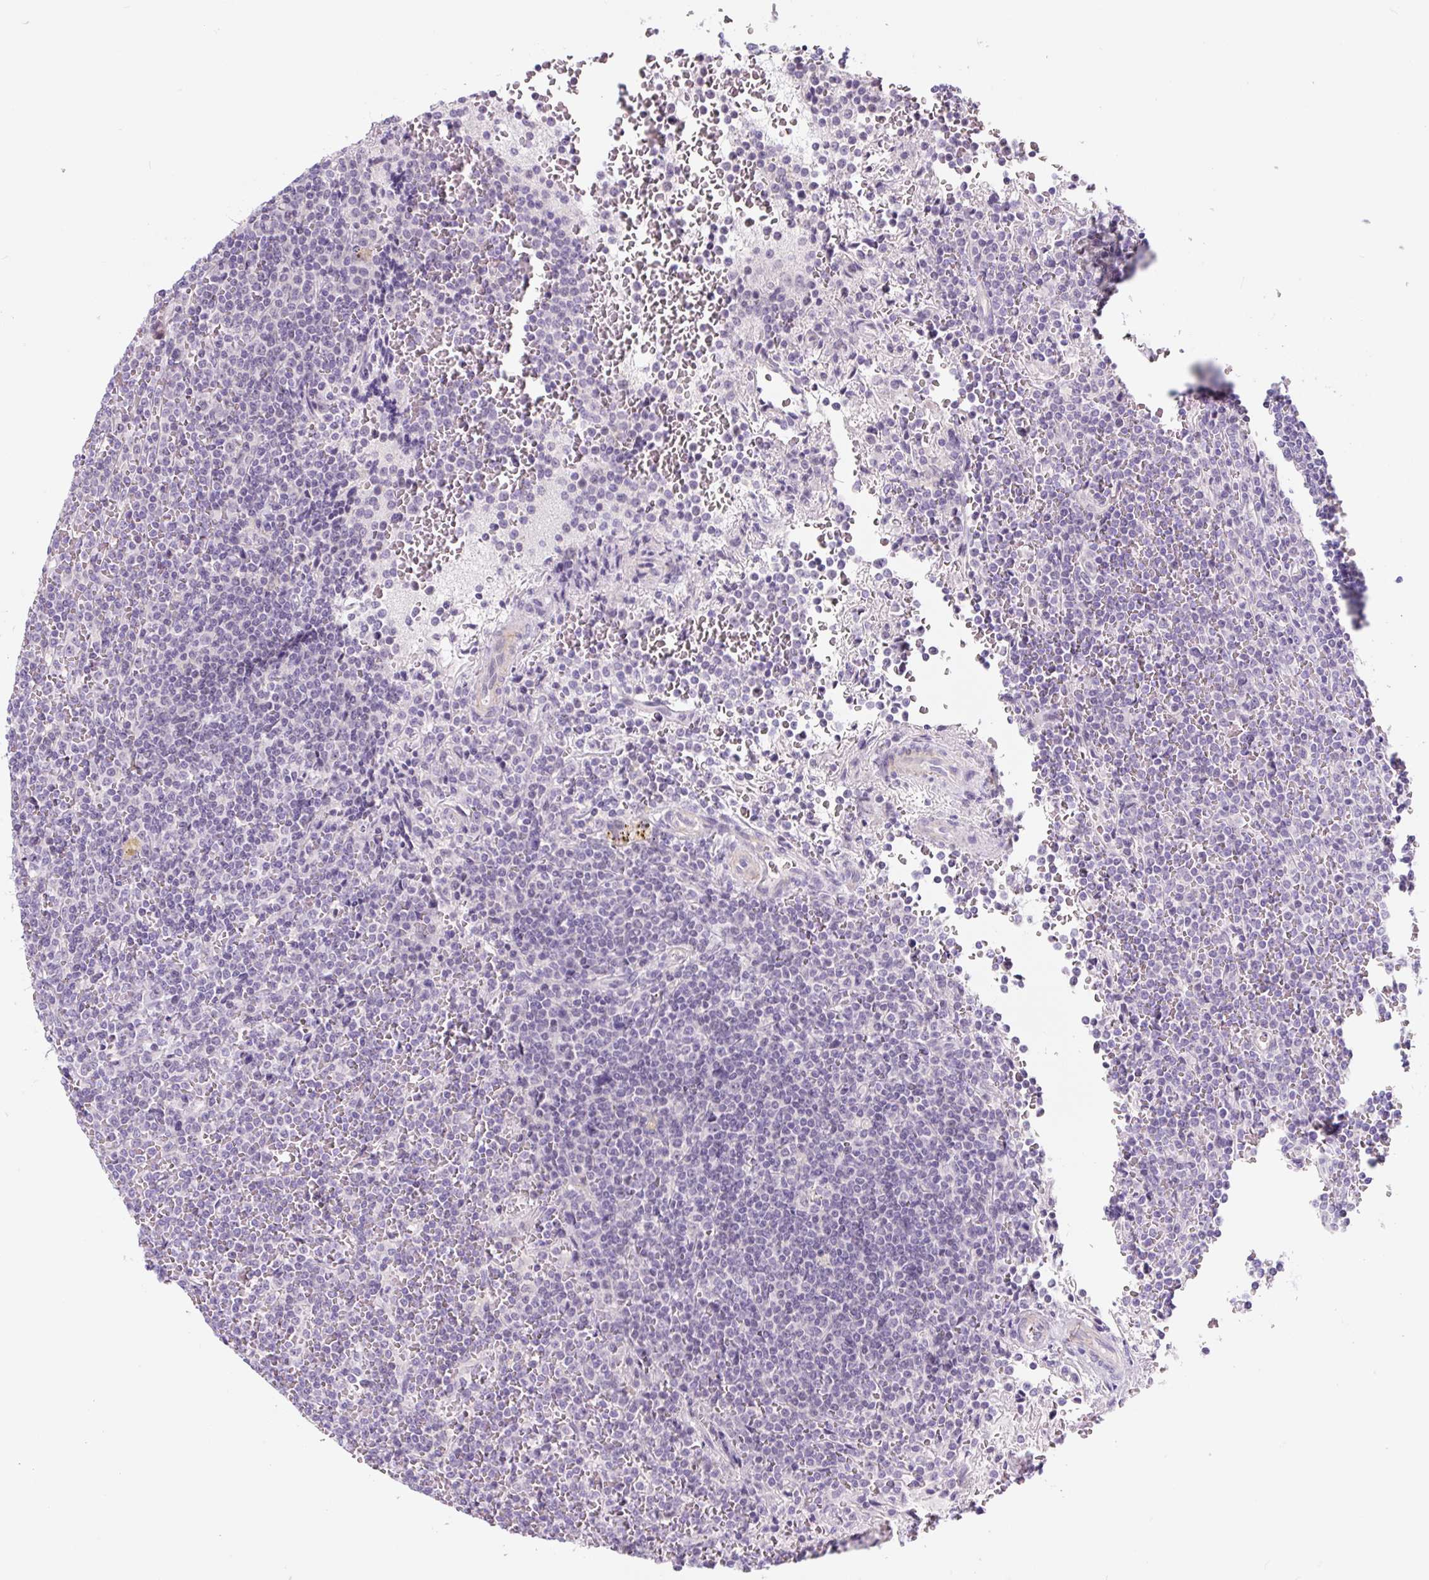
{"staining": {"intensity": "negative", "quantity": "none", "location": "none"}, "tissue": "lymphoma", "cell_type": "Tumor cells", "image_type": "cancer", "snomed": [{"axis": "morphology", "description": "Malignant lymphoma, non-Hodgkin's type, Low grade"}, {"axis": "topography", "description": "Spleen"}], "caption": "DAB immunohistochemical staining of lymphoma demonstrates no significant expression in tumor cells.", "gene": "CCL25", "patient": {"sex": "female", "age": 19}}